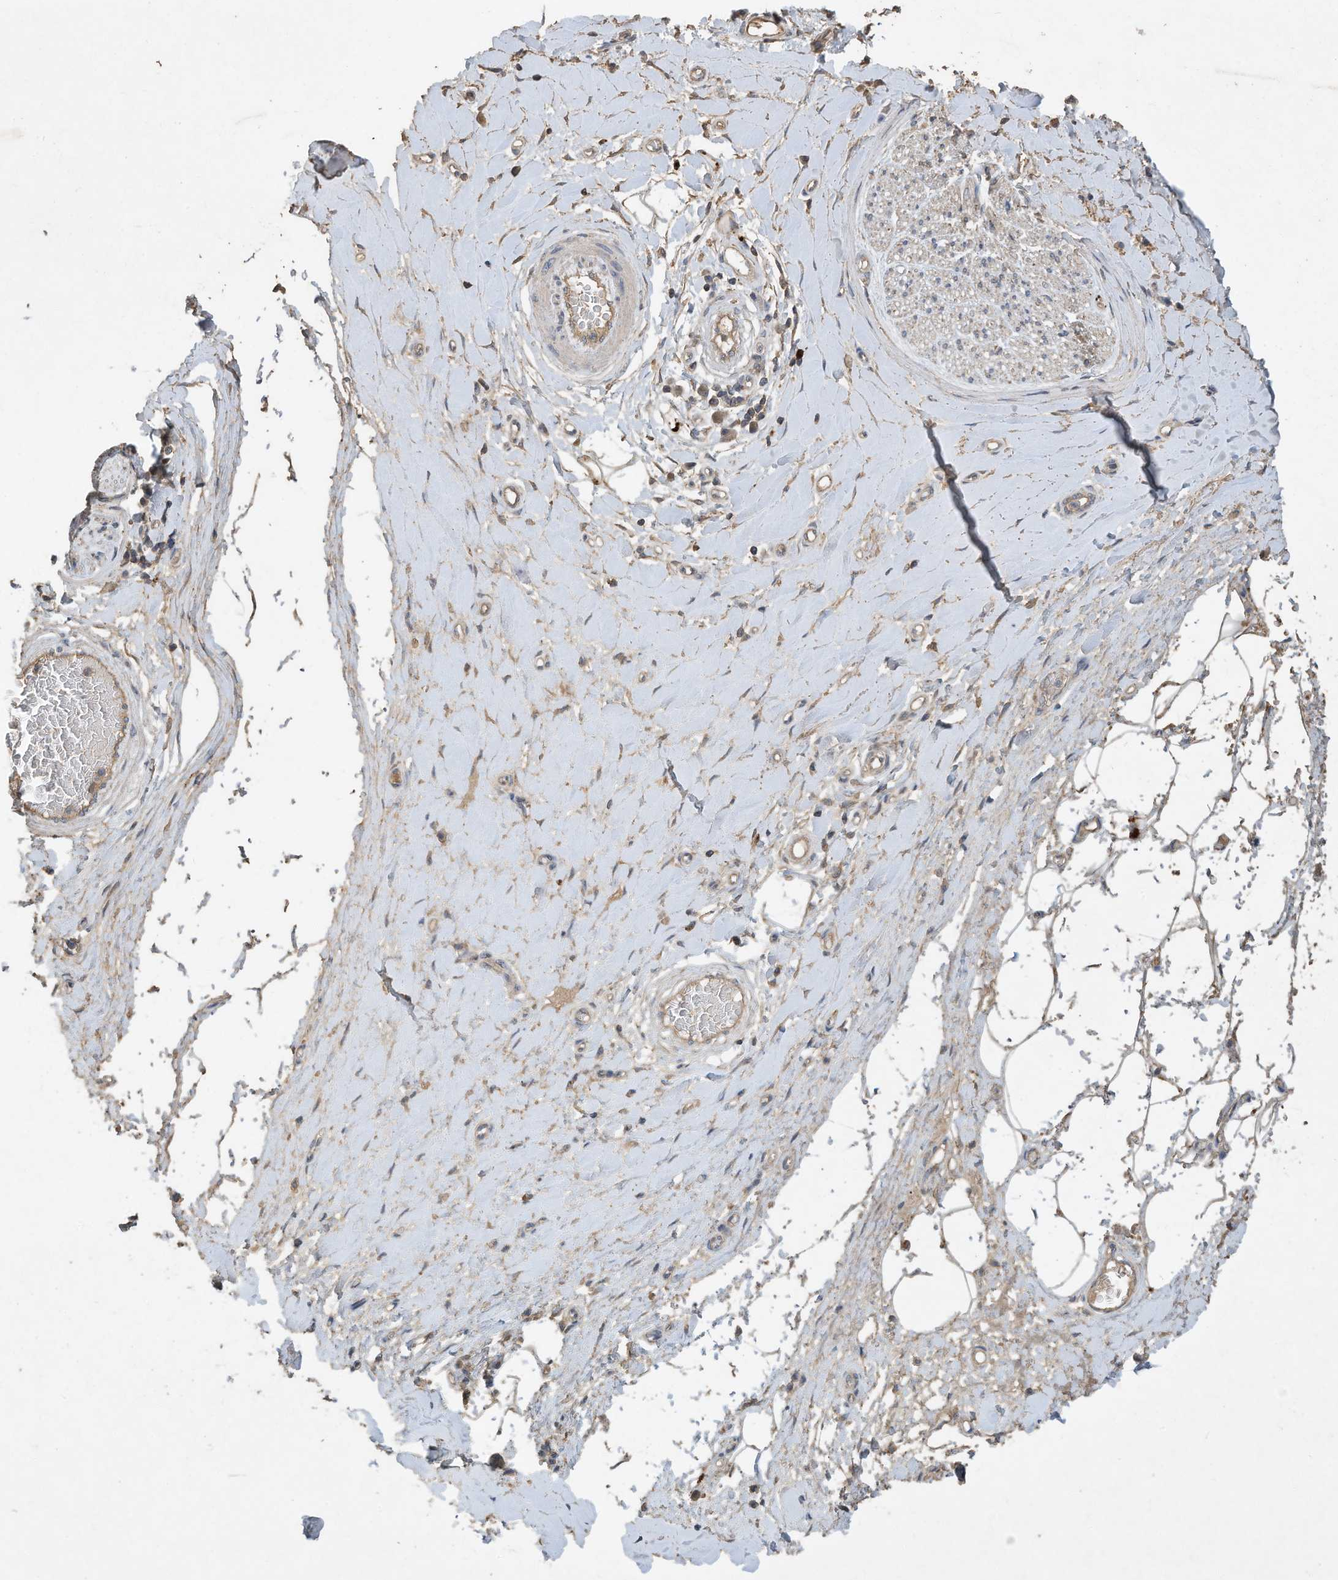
{"staining": {"intensity": "weak", "quantity": ">75%", "location": "cytoplasmic/membranous"}, "tissue": "adipose tissue", "cell_type": "Adipocytes", "image_type": "normal", "snomed": [{"axis": "morphology", "description": "Normal tissue, NOS"}, {"axis": "morphology", "description": "Adenocarcinoma, NOS"}, {"axis": "topography", "description": "Esophagus"}, {"axis": "topography", "description": "Stomach, upper"}, {"axis": "topography", "description": "Peripheral nerve tissue"}], "caption": "Adipose tissue stained with DAB IHC displays low levels of weak cytoplasmic/membranous positivity in approximately >75% of adipocytes.", "gene": "CAPN13", "patient": {"sex": "male", "age": 62}}